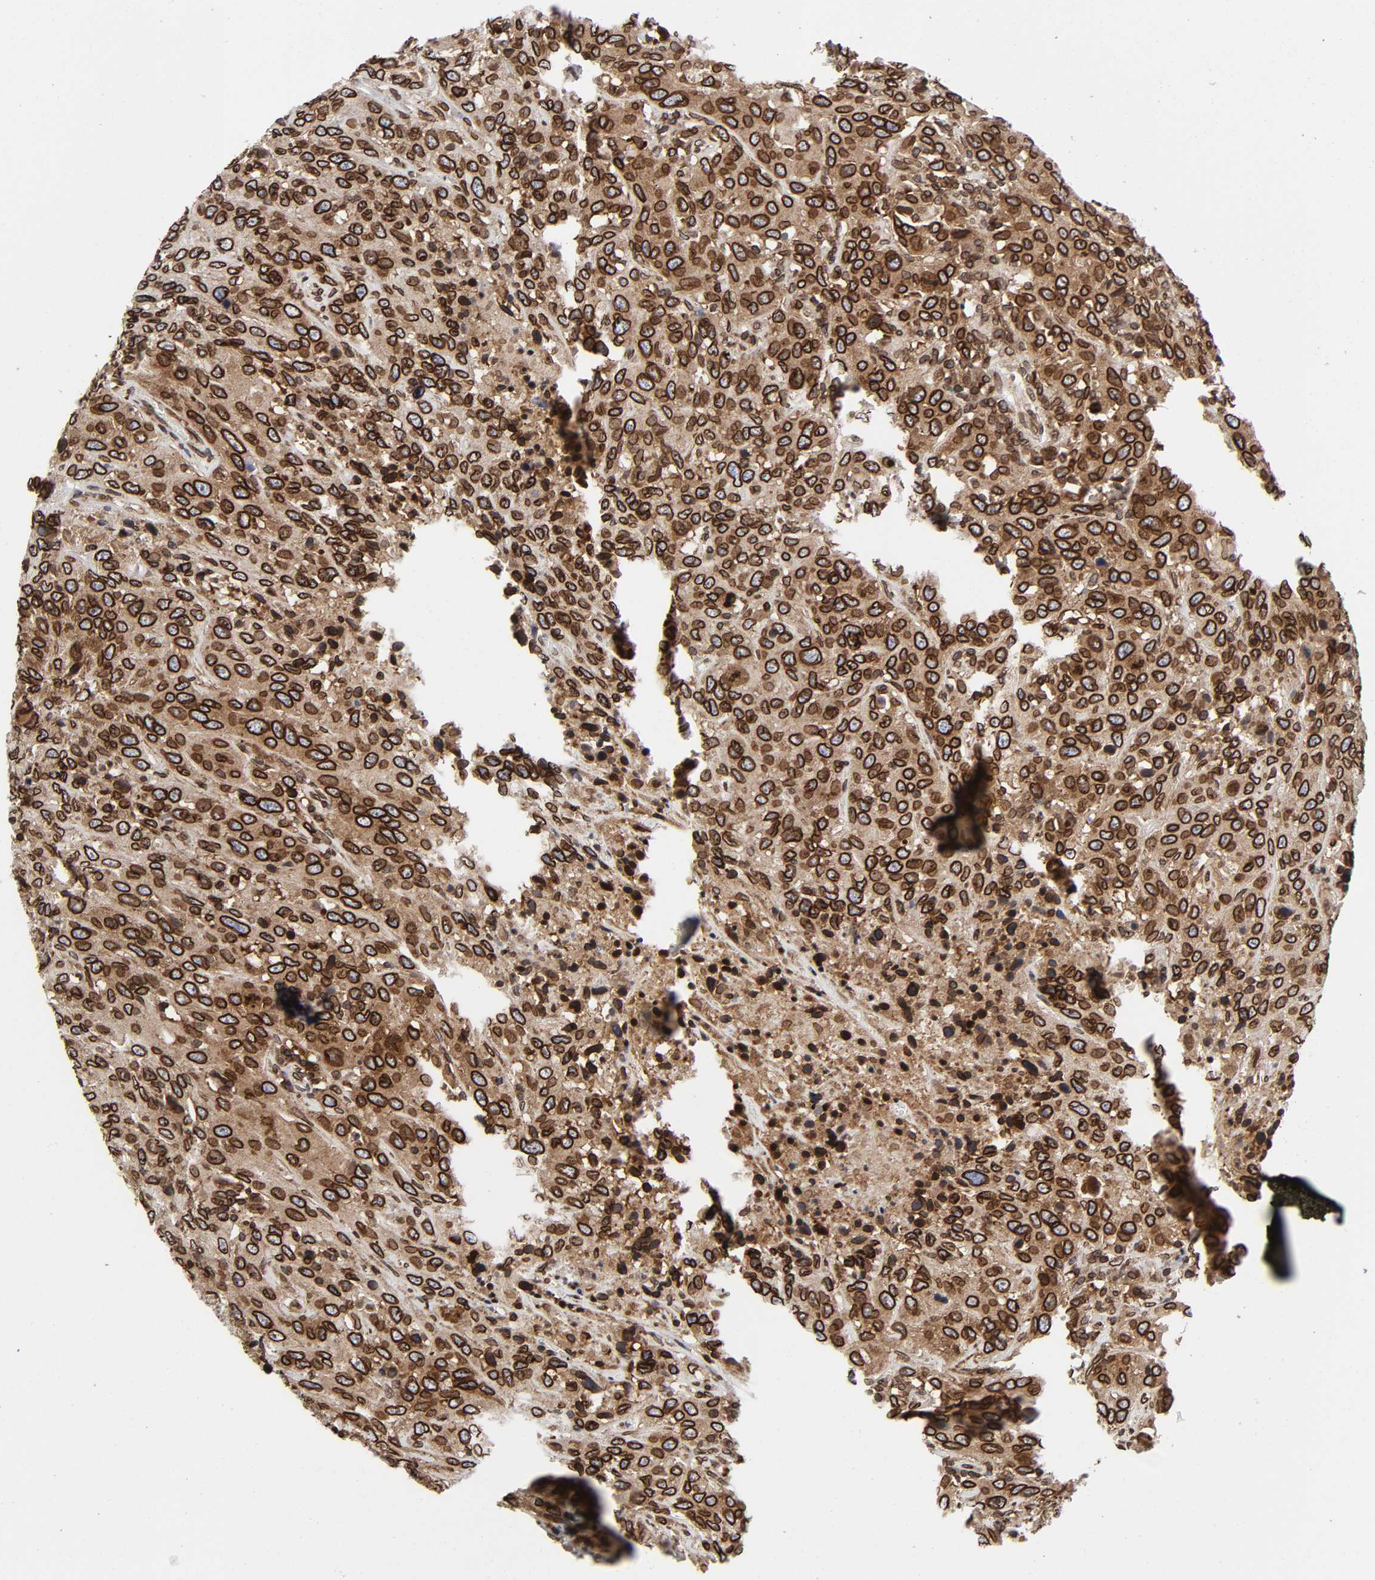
{"staining": {"intensity": "strong", "quantity": ">75%", "location": "cytoplasmic/membranous,nuclear"}, "tissue": "urothelial cancer", "cell_type": "Tumor cells", "image_type": "cancer", "snomed": [{"axis": "morphology", "description": "Urothelial carcinoma, High grade"}, {"axis": "topography", "description": "Urinary bladder"}], "caption": "Immunohistochemistry (IHC) (DAB (3,3'-diaminobenzidine)) staining of urothelial cancer displays strong cytoplasmic/membranous and nuclear protein positivity in about >75% of tumor cells.", "gene": "RANGAP1", "patient": {"sex": "male", "age": 61}}